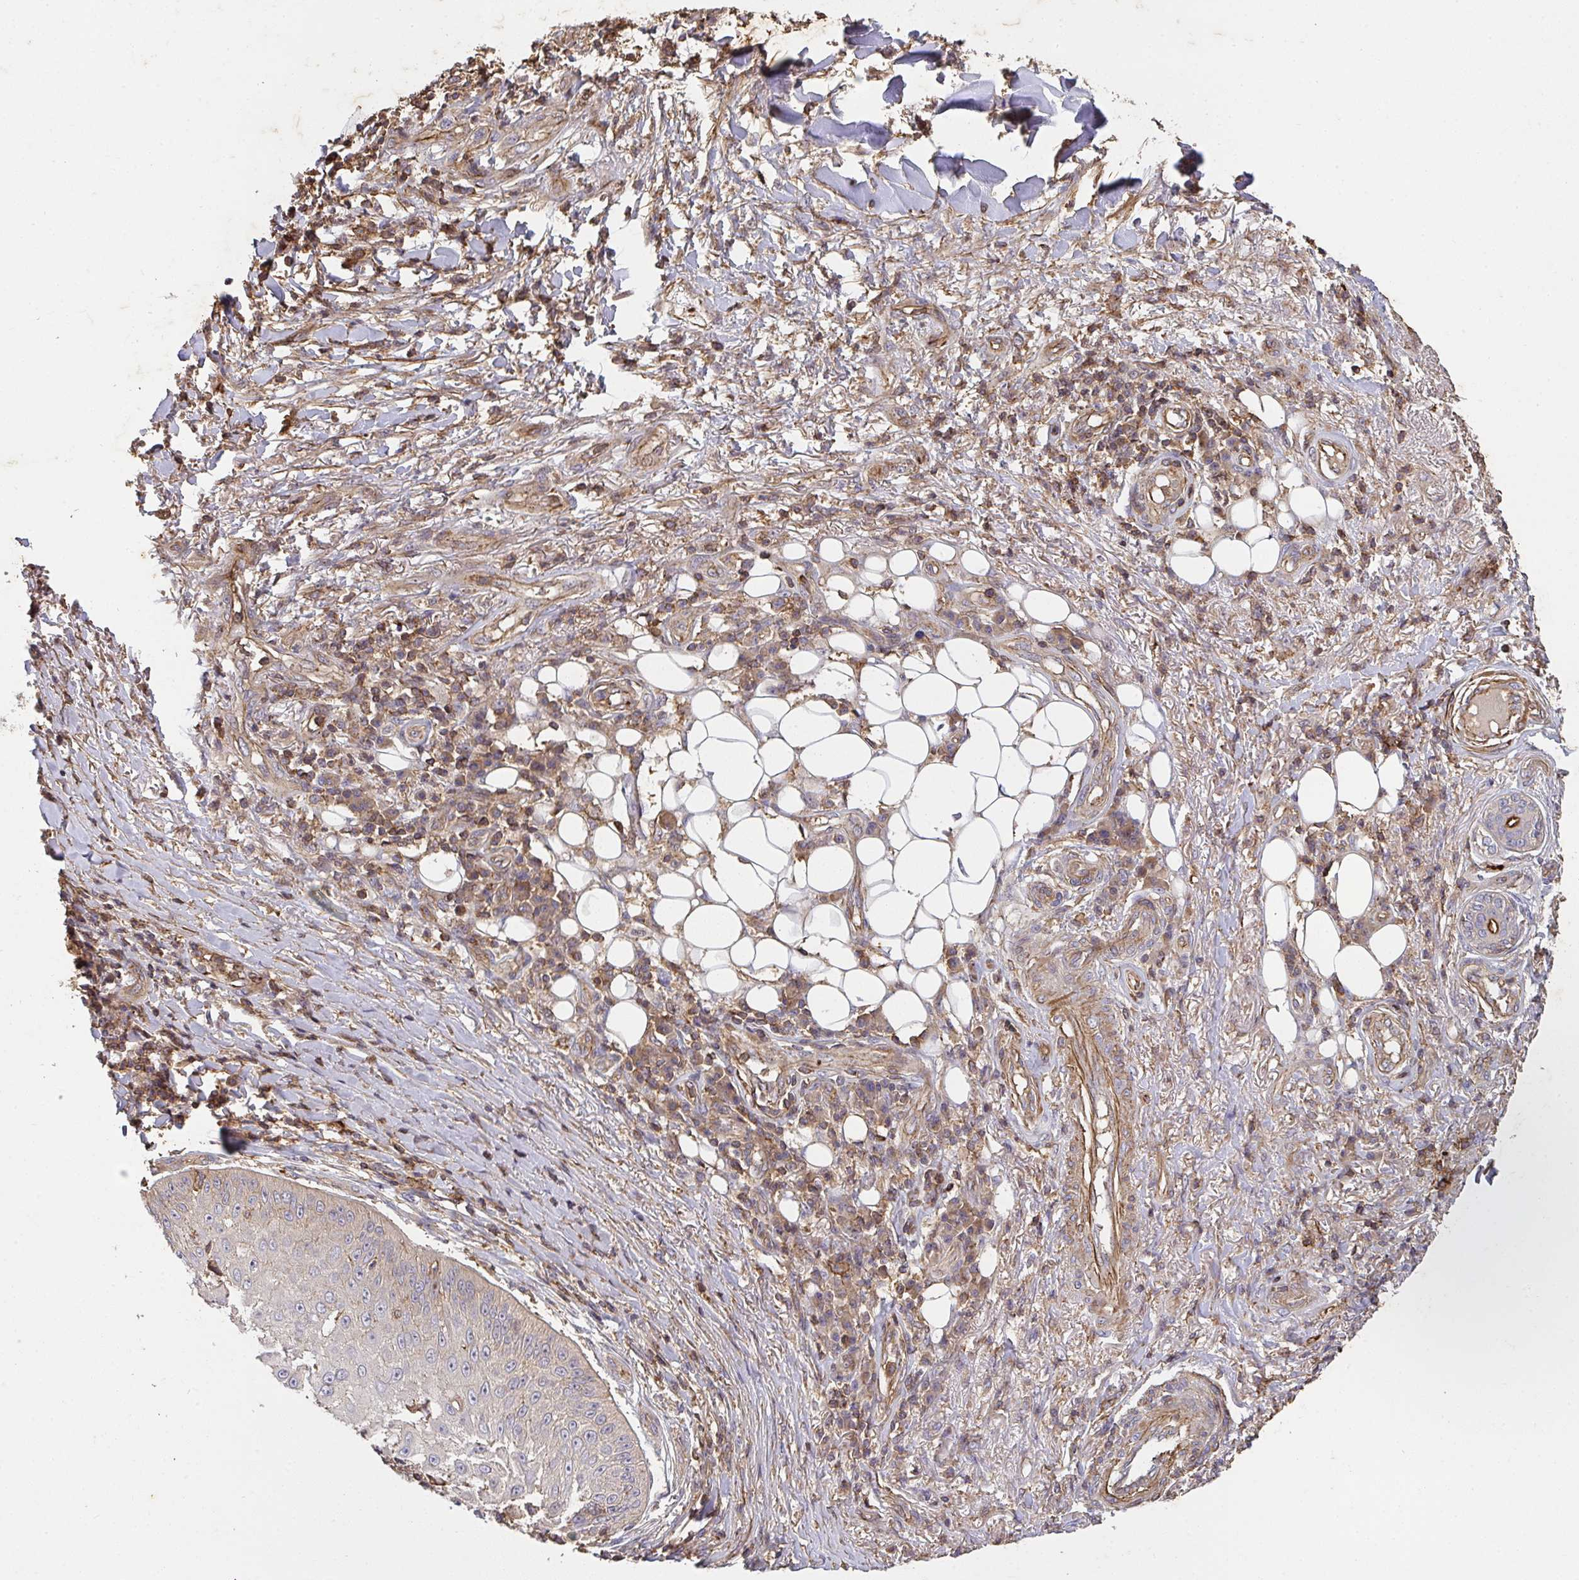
{"staining": {"intensity": "negative", "quantity": "none", "location": "none"}, "tissue": "skin cancer", "cell_type": "Tumor cells", "image_type": "cancer", "snomed": [{"axis": "morphology", "description": "Squamous cell carcinoma, NOS"}, {"axis": "topography", "description": "Skin"}], "caption": "Skin squamous cell carcinoma stained for a protein using immunohistochemistry (IHC) shows no expression tumor cells.", "gene": "TNMD", "patient": {"sex": "male", "age": 70}}